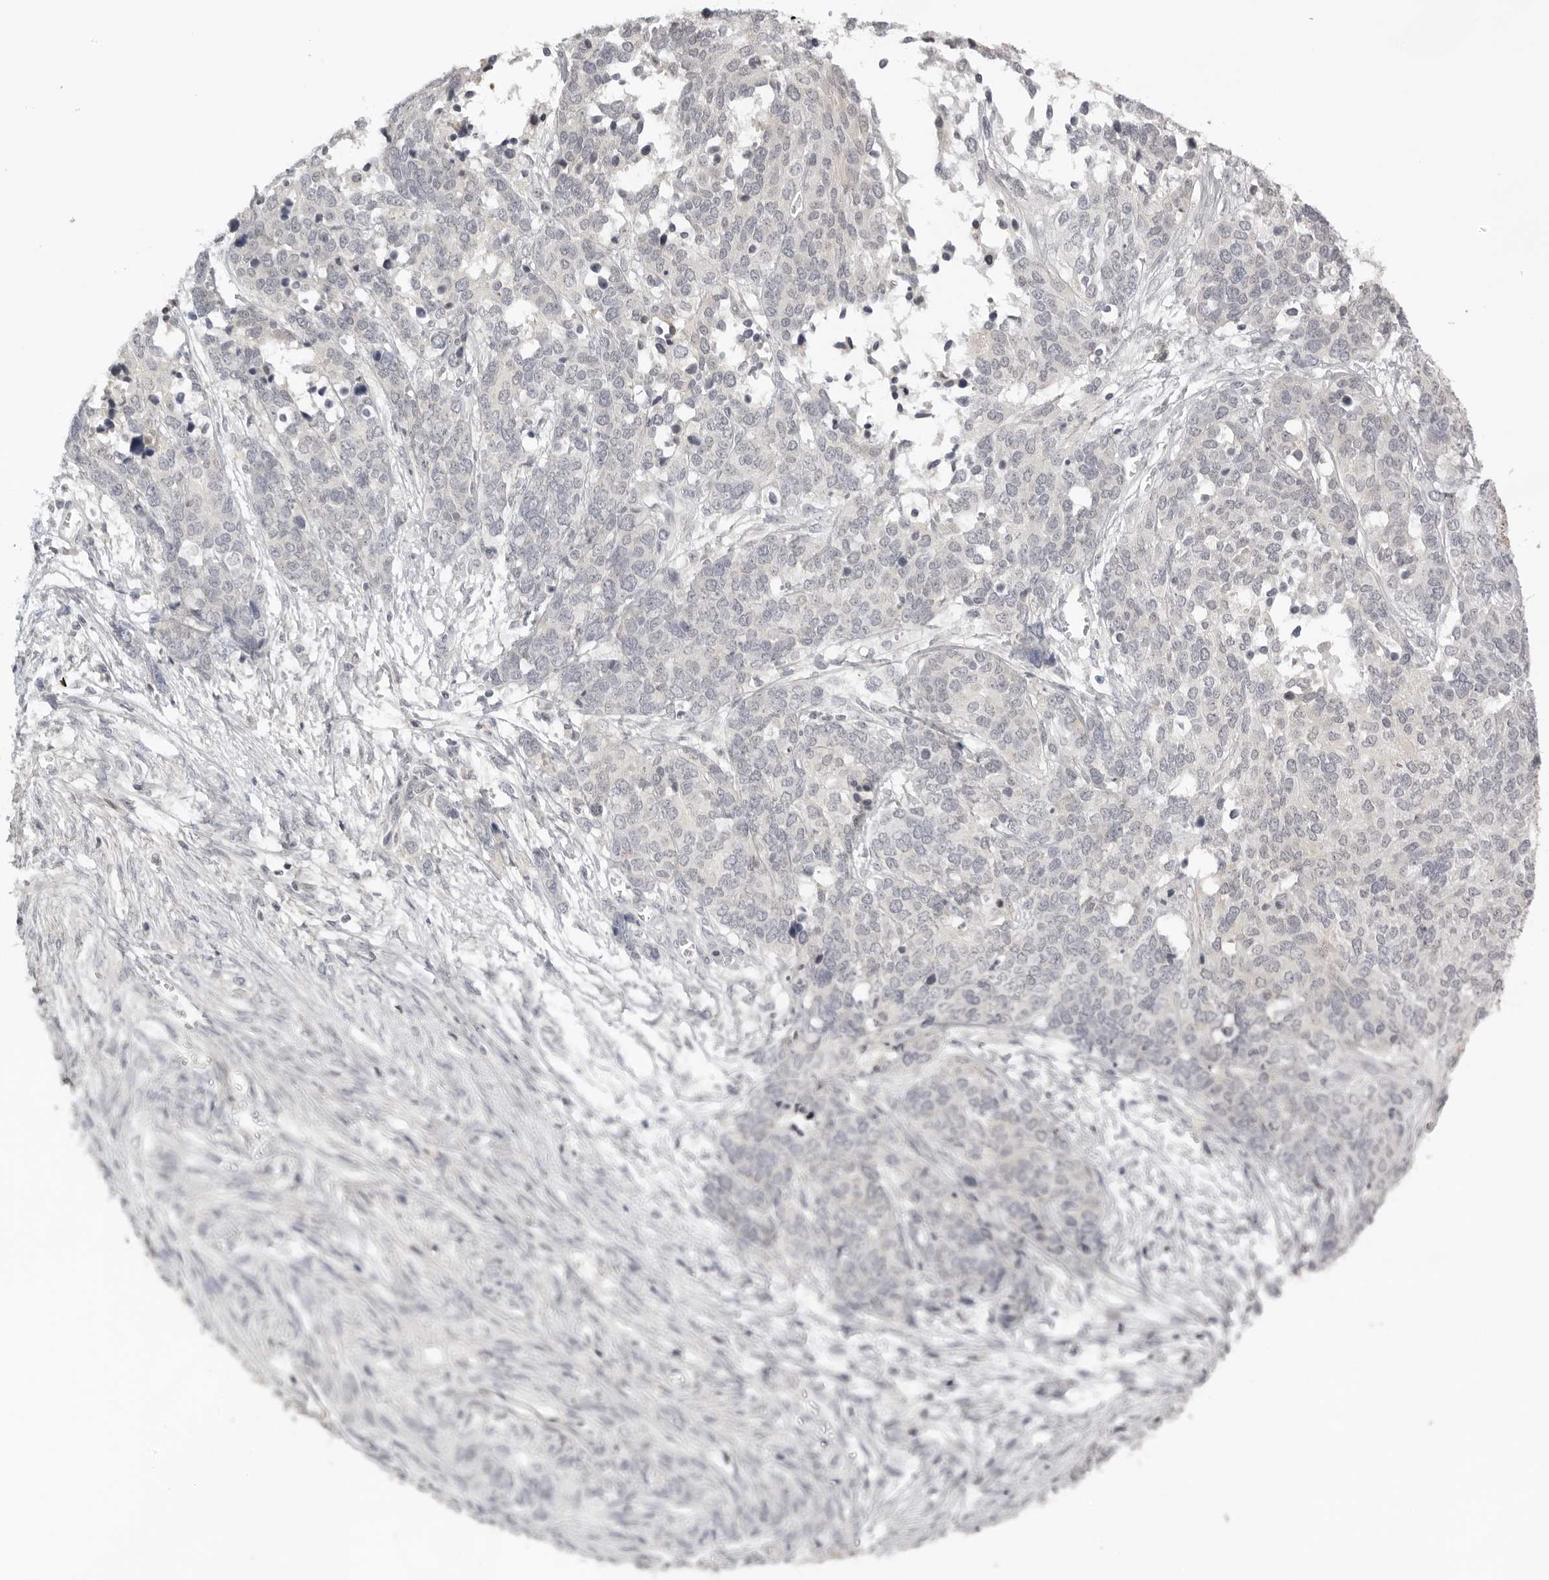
{"staining": {"intensity": "weak", "quantity": "<25%", "location": "cytoplasmic/membranous"}, "tissue": "ovarian cancer", "cell_type": "Tumor cells", "image_type": "cancer", "snomed": [{"axis": "morphology", "description": "Cystadenocarcinoma, serous, NOS"}, {"axis": "topography", "description": "Ovary"}], "caption": "Ovarian cancer stained for a protein using immunohistochemistry (IHC) exhibits no positivity tumor cells.", "gene": "ACP6", "patient": {"sex": "female", "age": 44}}